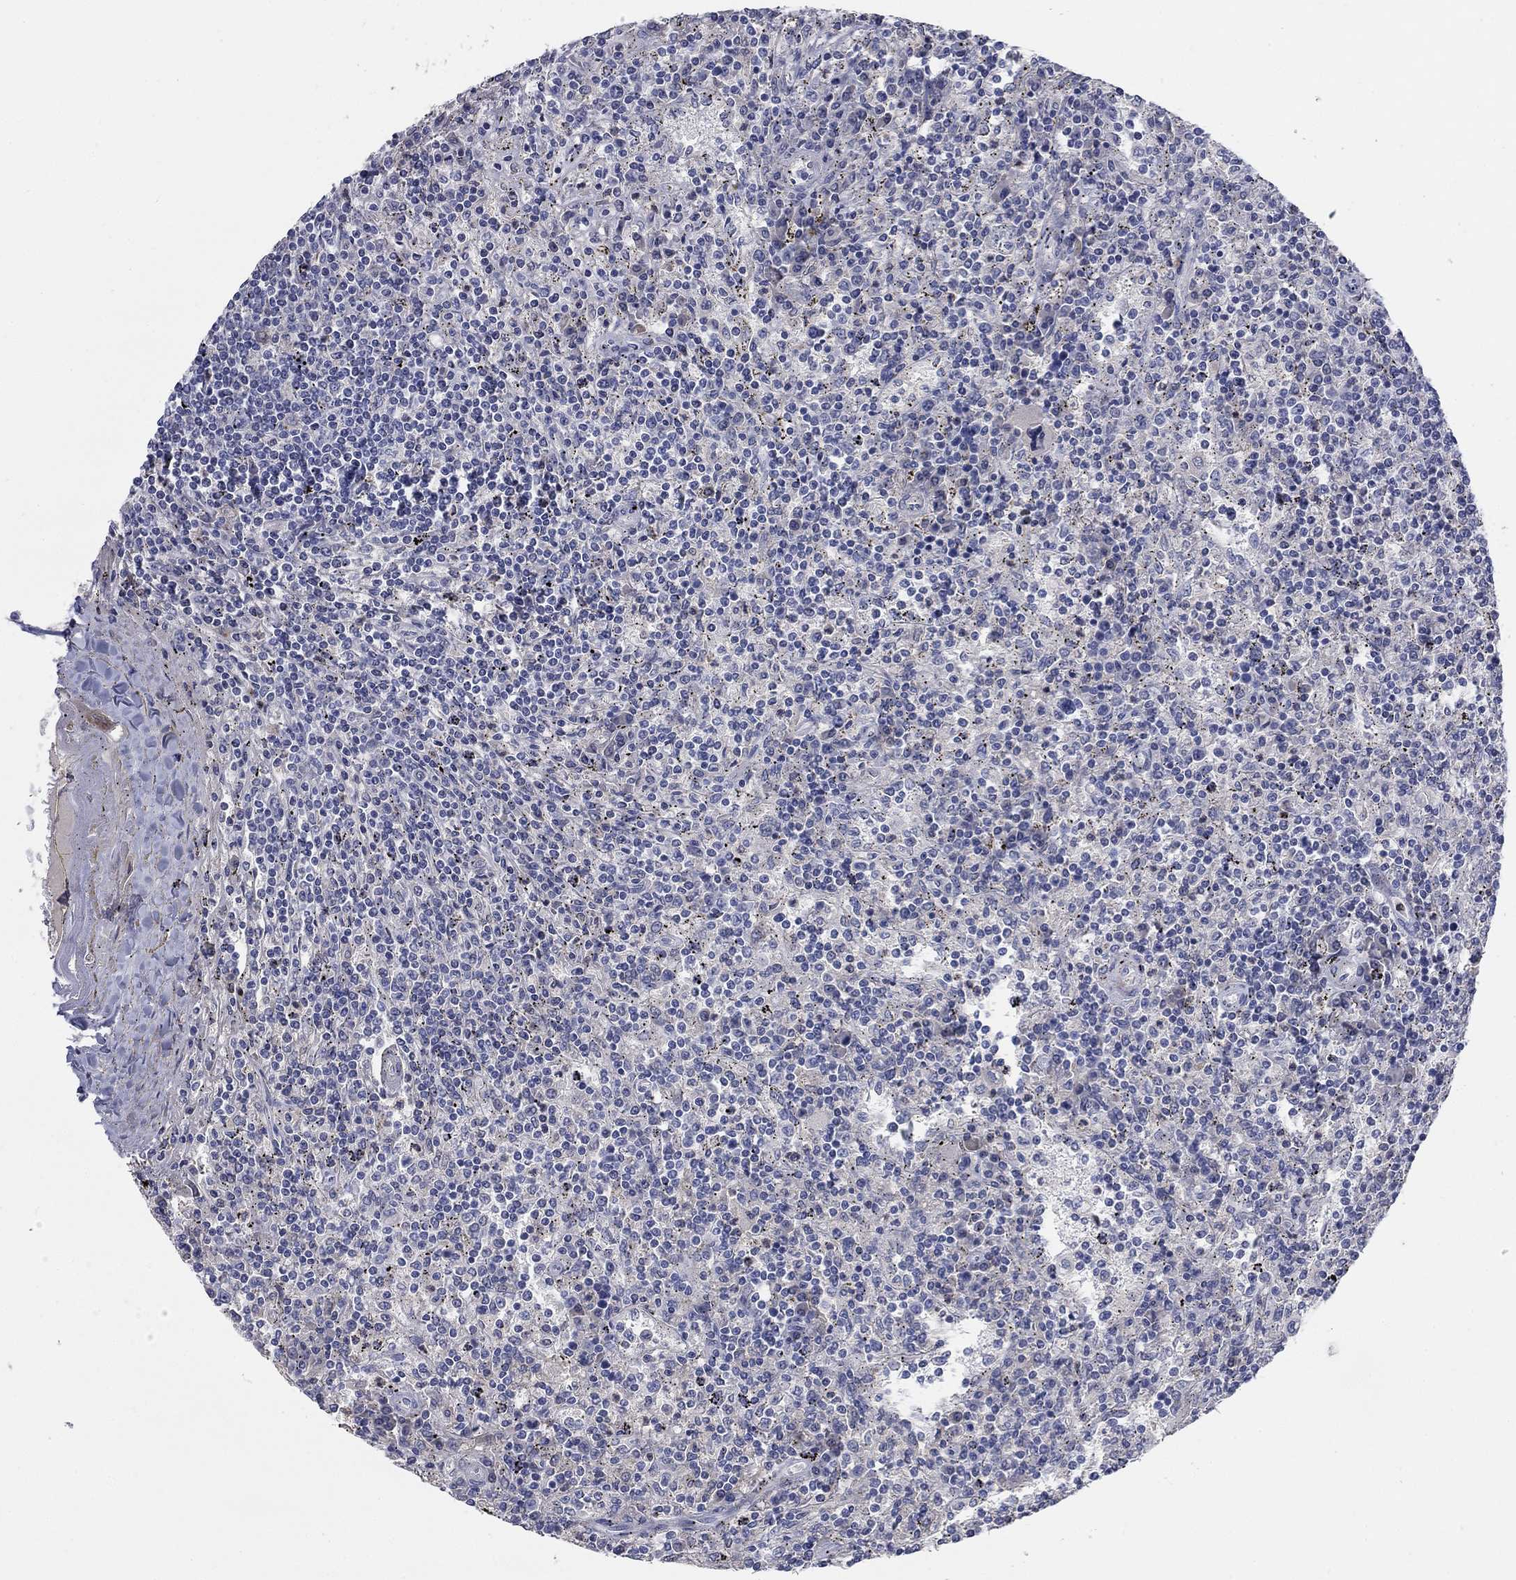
{"staining": {"intensity": "negative", "quantity": "none", "location": "none"}, "tissue": "lymphoma", "cell_type": "Tumor cells", "image_type": "cancer", "snomed": [{"axis": "morphology", "description": "Malignant lymphoma, non-Hodgkin's type, Low grade"}, {"axis": "topography", "description": "Spleen"}], "caption": "An immunohistochemistry image of lymphoma is shown. There is no staining in tumor cells of lymphoma.", "gene": "TMEM249", "patient": {"sex": "male", "age": 62}}